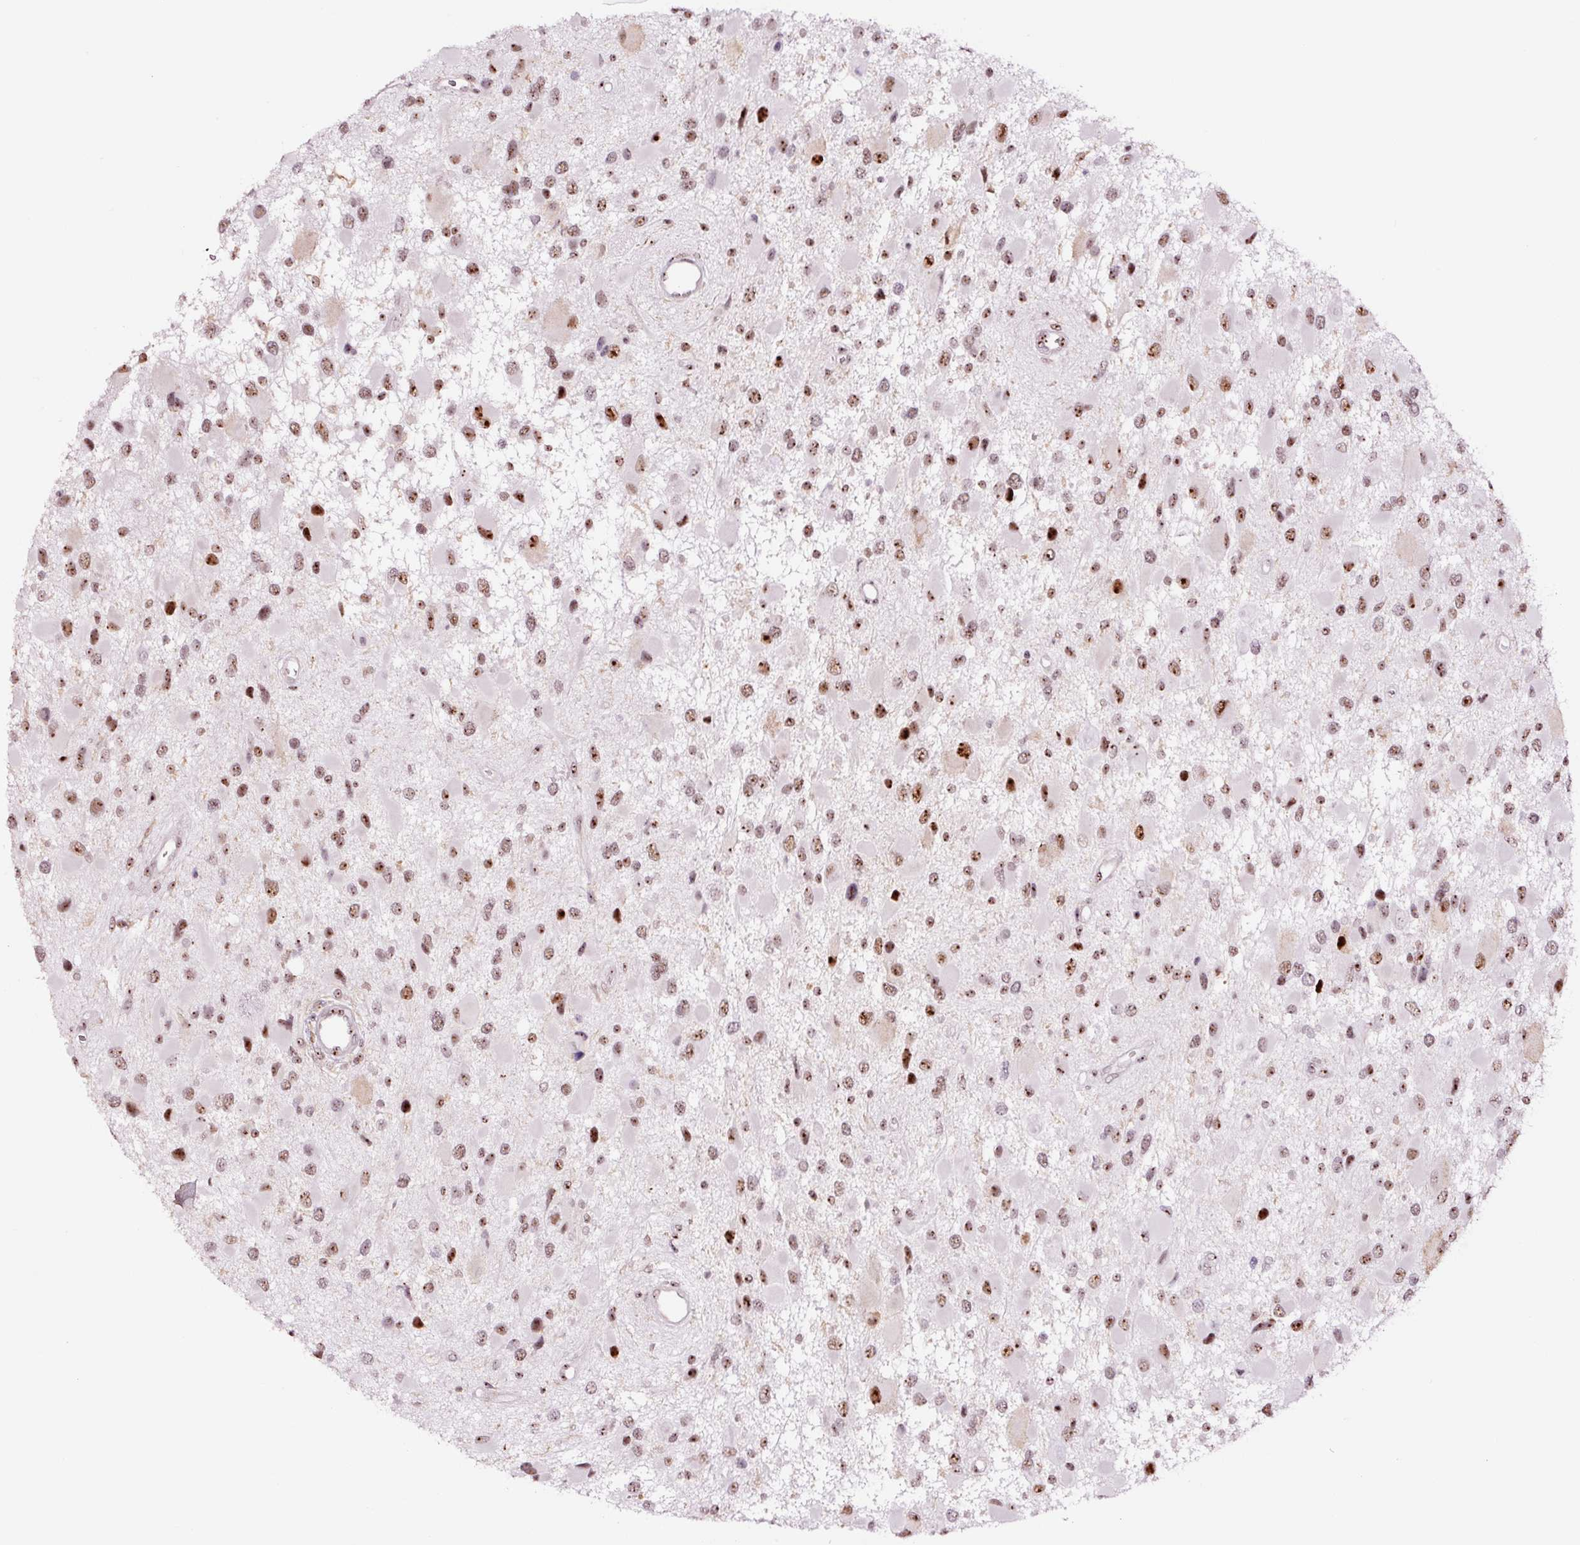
{"staining": {"intensity": "moderate", "quantity": ">75%", "location": "nuclear"}, "tissue": "glioma", "cell_type": "Tumor cells", "image_type": "cancer", "snomed": [{"axis": "morphology", "description": "Glioma, malignant, High grade"}, {"axis": "topography", "description": "Brain"}], "caption": "This photomicrograph demonstrates immunohistochemistry staining of human glioma, with medium moderate nuclear staining in approximately >75% of tumor cells.", "gene": "GNL3", "patient": {"sex": "male", "age": 53}}